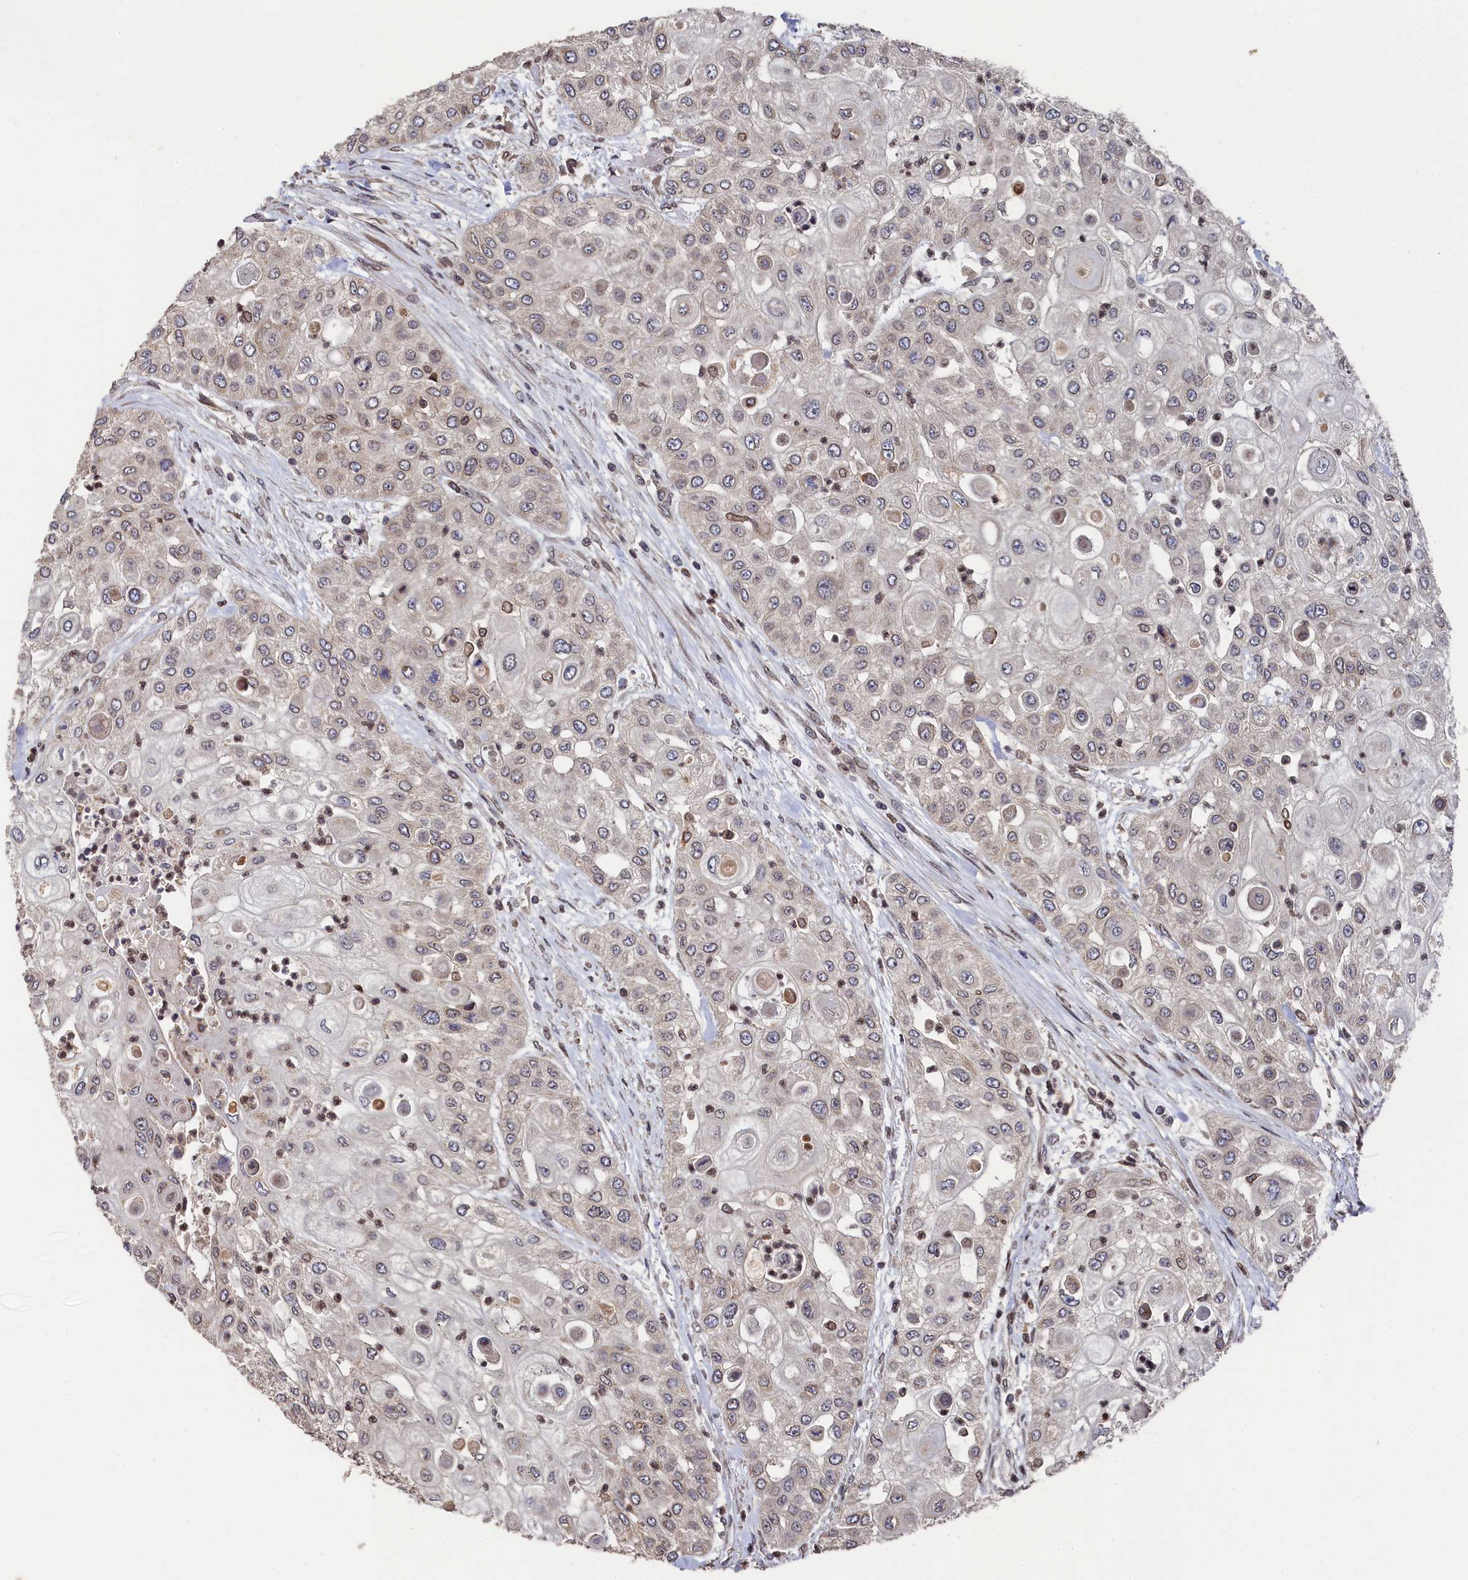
{"staining": {"intensity": "weak", "quantity": "25%-75%", "location": "cytoplasmic/membranous,nuclear"}, "tissue": "urothelial cancer", "cell_type": "Tumor cells", "image_type": "cancer", "snomed": [{"axis": "morphology", "description": "Urothelial carcinoma, High grade"}, {"axis": "topography", "description": "Urinary bladder"}], "caption": "Urothelial cancer was stained to show a protein in brown. There is low levels of weak cytoplasmic/membranous and nuclear staining in about 25%-75% of tumor cells.", "gene": "ANKEF1", "patient": {"sex": "female", "age": 79}}